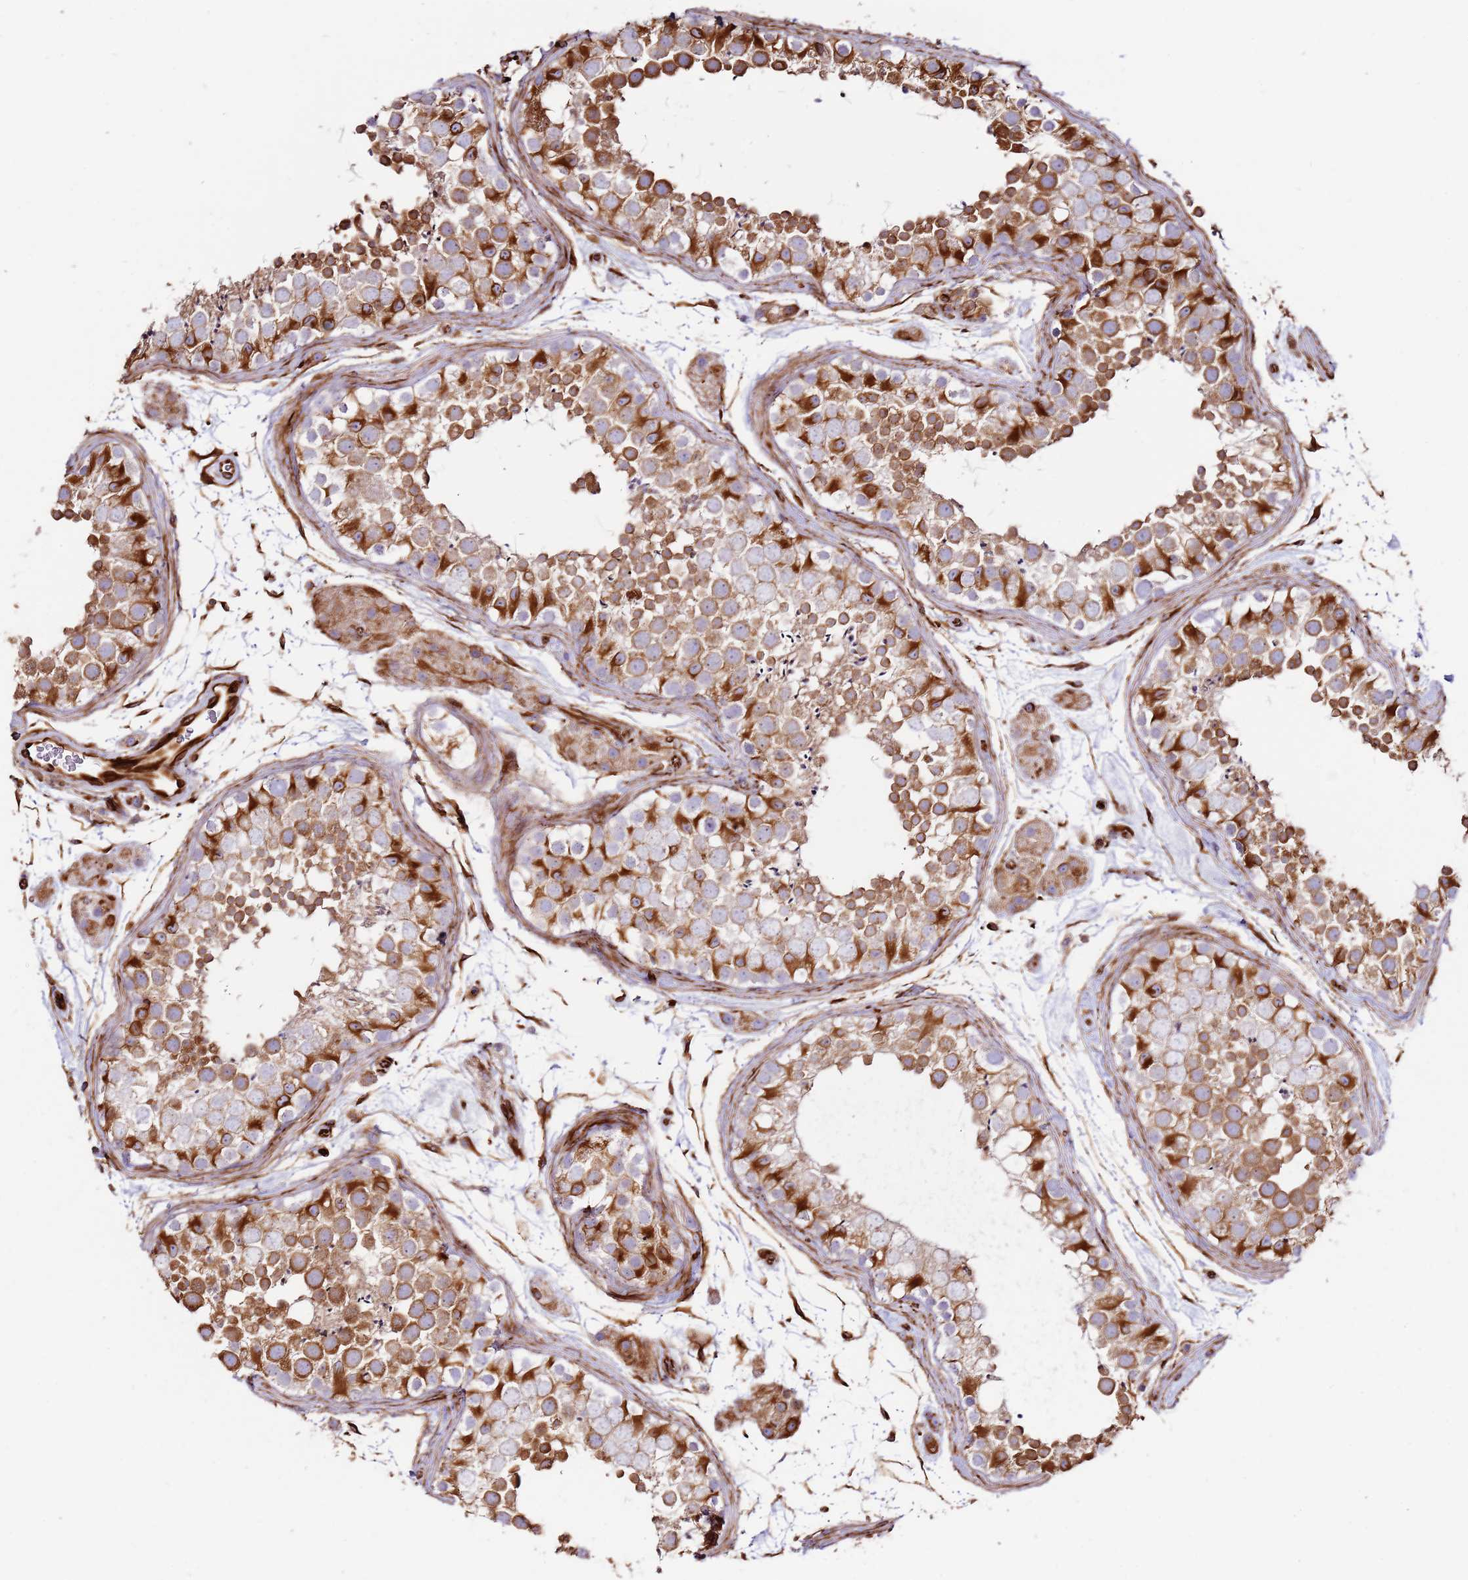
{"staining": {"intensity": "strong", "quantity": ">75%", "location": "cytoplasmic/membranous"}, "tissue": "testis", "cell_type": "Cells in seminiferous ducts", "image_type": "normal", "snomed": [{"axis": "morphology", "description": "Normal tissue, NOS"}, {"axis": "topography", "description": "Testis"}], "caption": "Immunohistochemical staining of unremarkable testis exhibits high levels of strong cytoplasmic/membranous staining in approximately >75% of cells in seminiferous ducts. (Stains: DAB in brown, nuclei in blue, Microscopy: brightfield microscopy at high magnification).", "gene": "MRGPRE", "patient": {"sex": "male", "age": 41}}